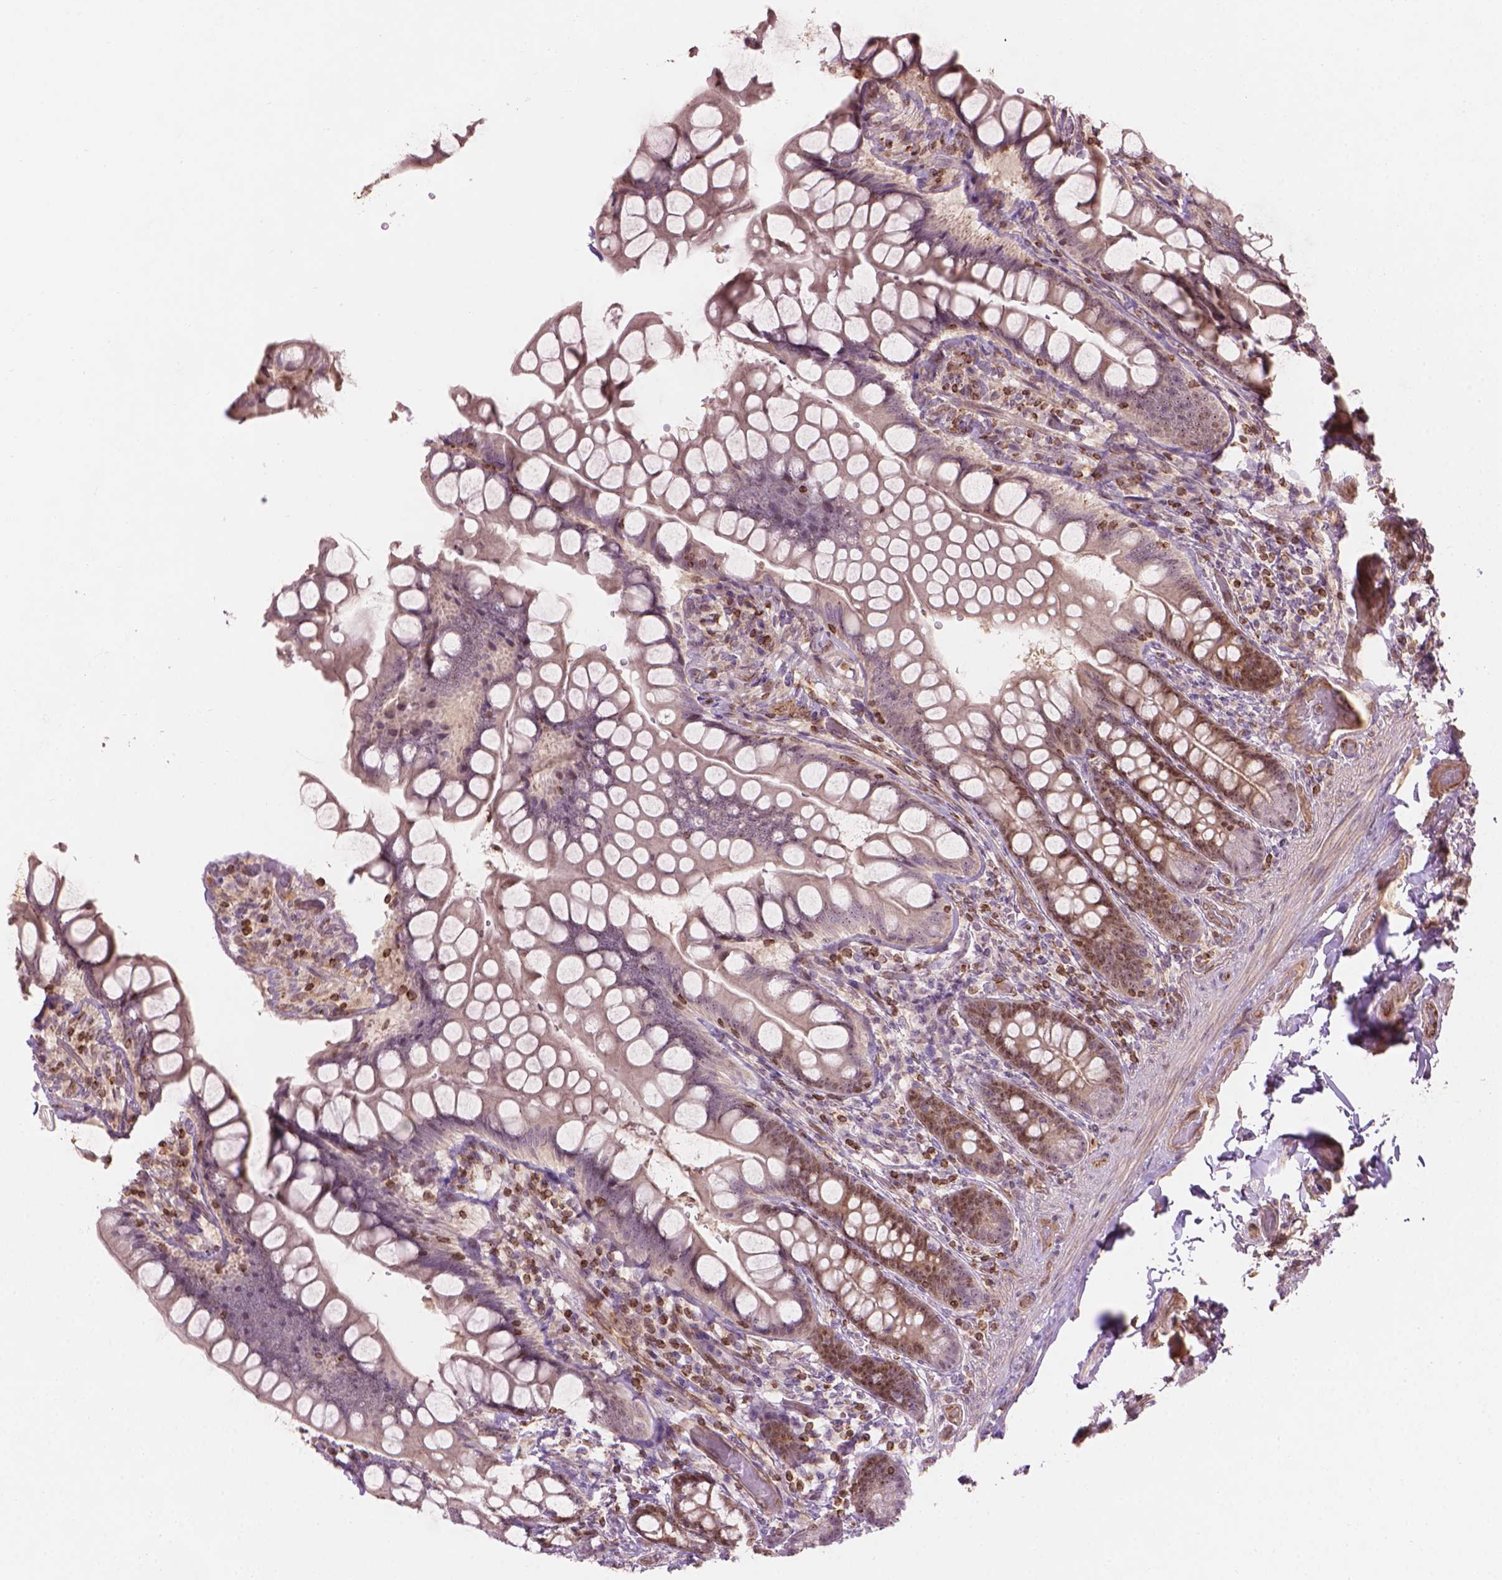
{"staining": {"intensity": "moderate", "quantity": "25%-75%", "location": "cytoplasmic/membranous,nuclear"}, "tissue": "small intestine", "cell_type": "Glandular cells", "image_type": "normal", "snomed": [{"axis": "morphology", "description": "Normal tissue, NOS"}, {"axis": "topography", "description": "Small intestine"}], "caption": "Small intestine stained for a protein shows moderate cytoplasmic/membranous,nuclear positivity in glandular cells.", "gene": "SMC2", "patient": {"sex": "male", "age": 70}}